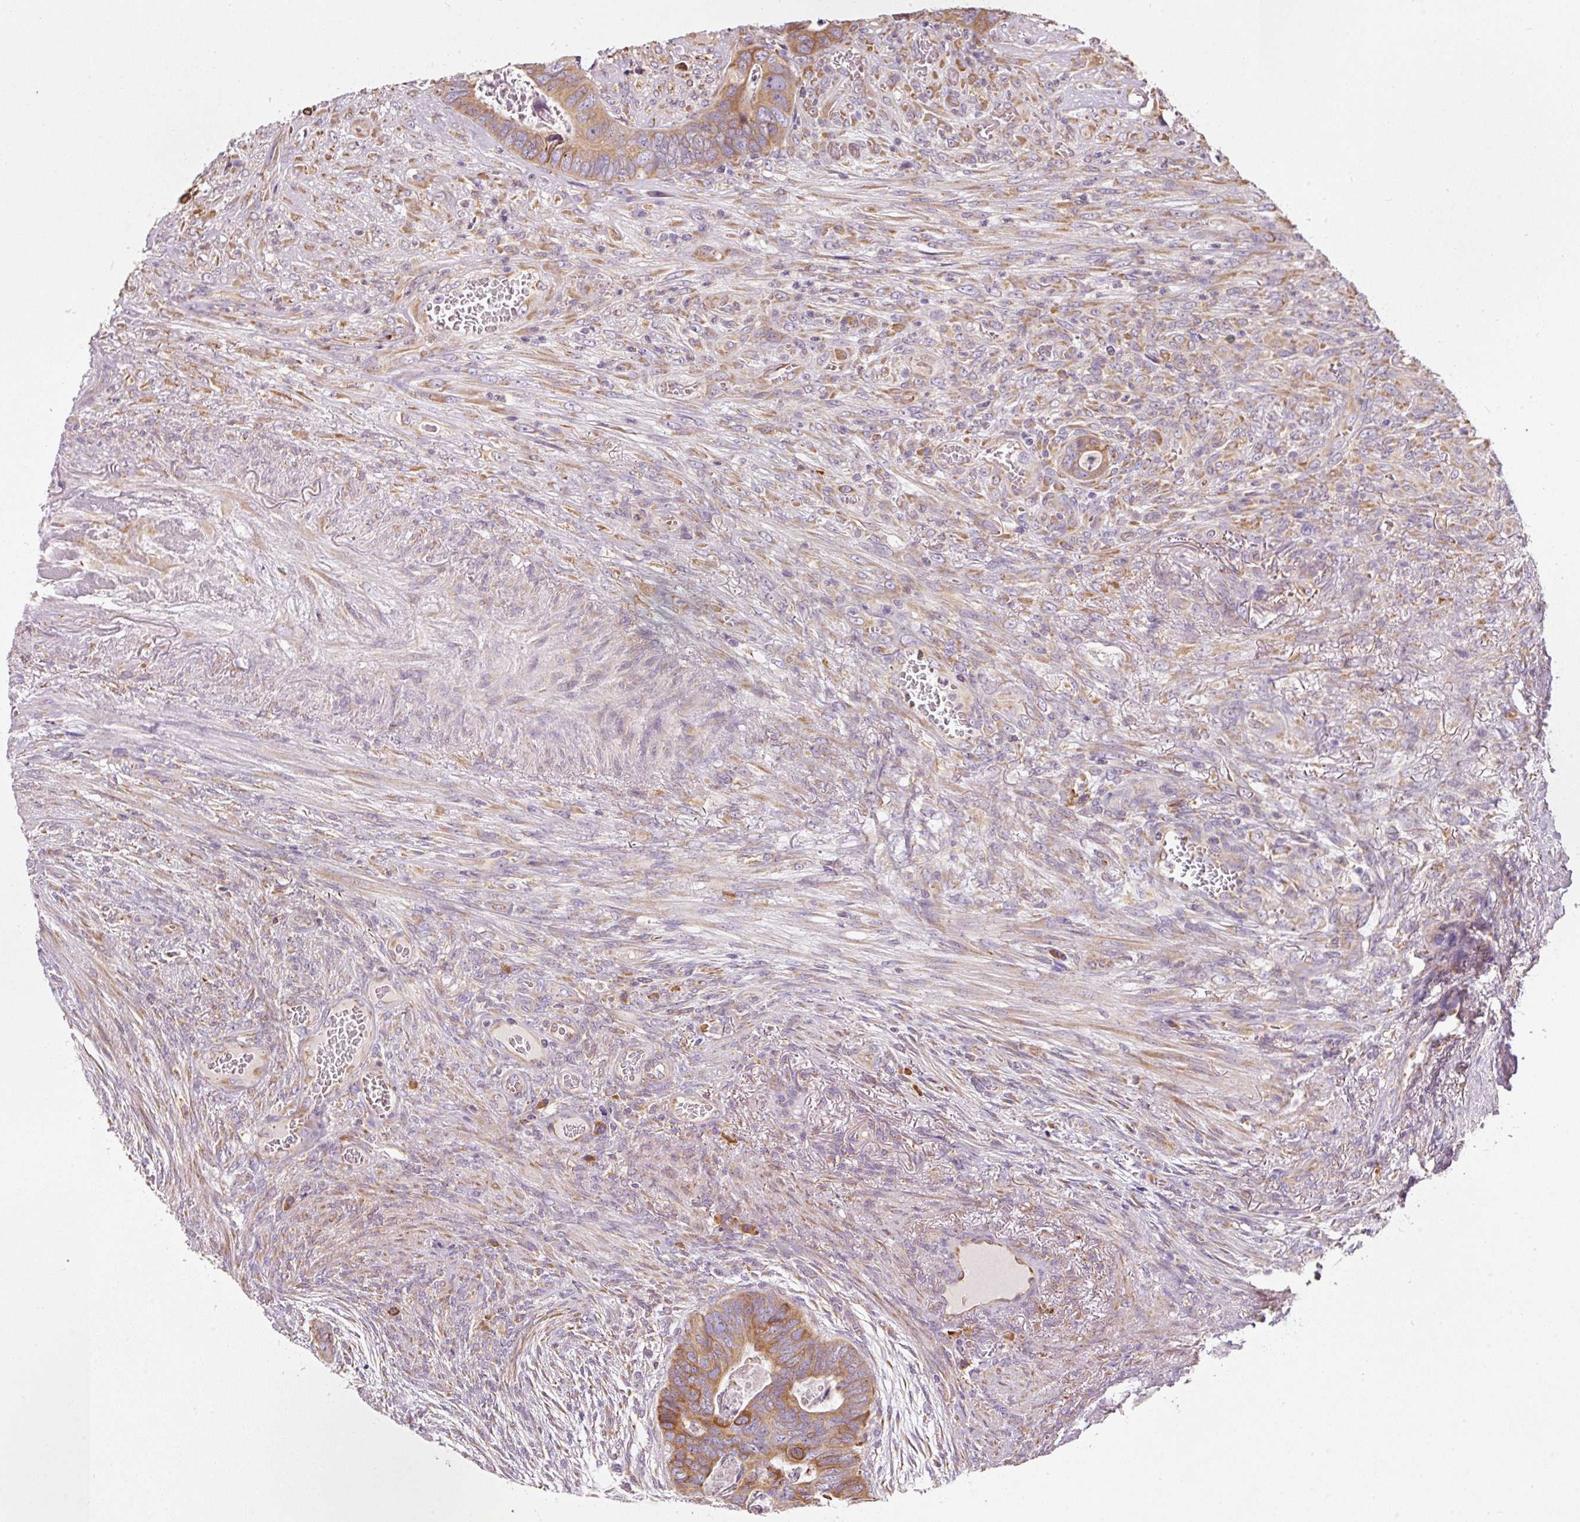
{"staining": {"intensity": "moderate", "quantity": "25%-75%", "location": "cytoplasmic/membranous"}, "tissue": "colorectal cancer", "cell_type": "Tumor cells", "image_type": "cancer", "snomed": [{"axis": "morphology", "description": "Adenocarcinoma, NOS"}, {"axis": "topography", "description": "Rectum"}], "caption": "Protein staining of colorectal adenocarcinoma tissue reveals moderate cytoplasmic/membranous expression in about 25%-75% of tumor cells.", "gene": "MORN4", "patient": {"sex": "female", "age": 78}}